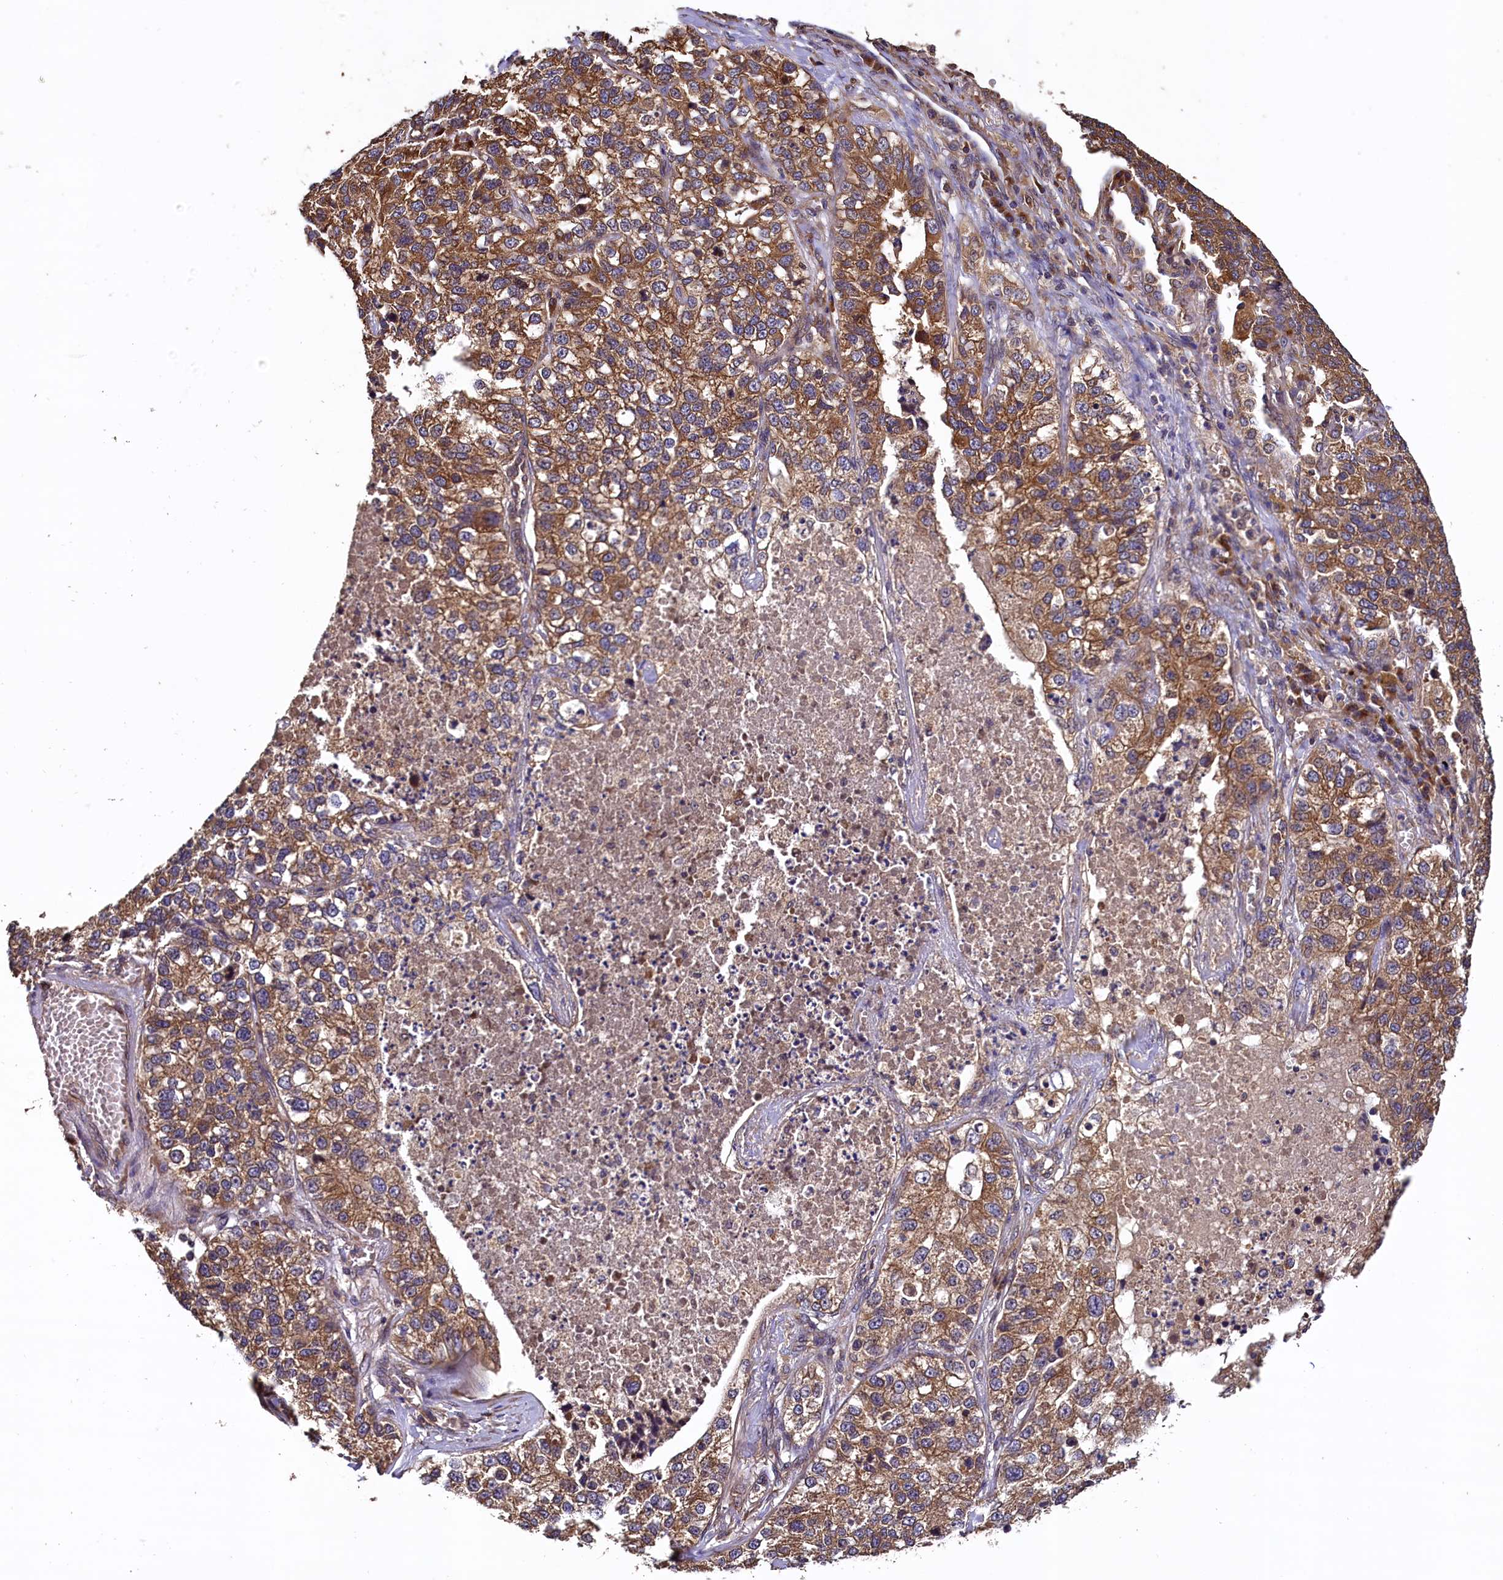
{"staining": {"intensity": "strong", "quantity": ">75%", "location": "cytoplasmic/membranous"}, "tissue": "lung cancer", "cell_type": "Tumor cells", "image_type": "cancer", "snomed": [{"axis": "morphology", "description": "Adenocarcinoma, NOS"}, {"axis": "topography", "description": "Lung"}], "caption": "Immunohistochemistry image of neoplastic tissue: human adenocarcinoma (lung) stained using immunohistochemistry reveals high levels of strong protein expression localized specifically in the cytoplasmic/membranous of tumor cells, appearing as a cytoplasmic/membranous brown color.", "gene": "KLC2", "patient": {"sex": "male", "age": 49}}